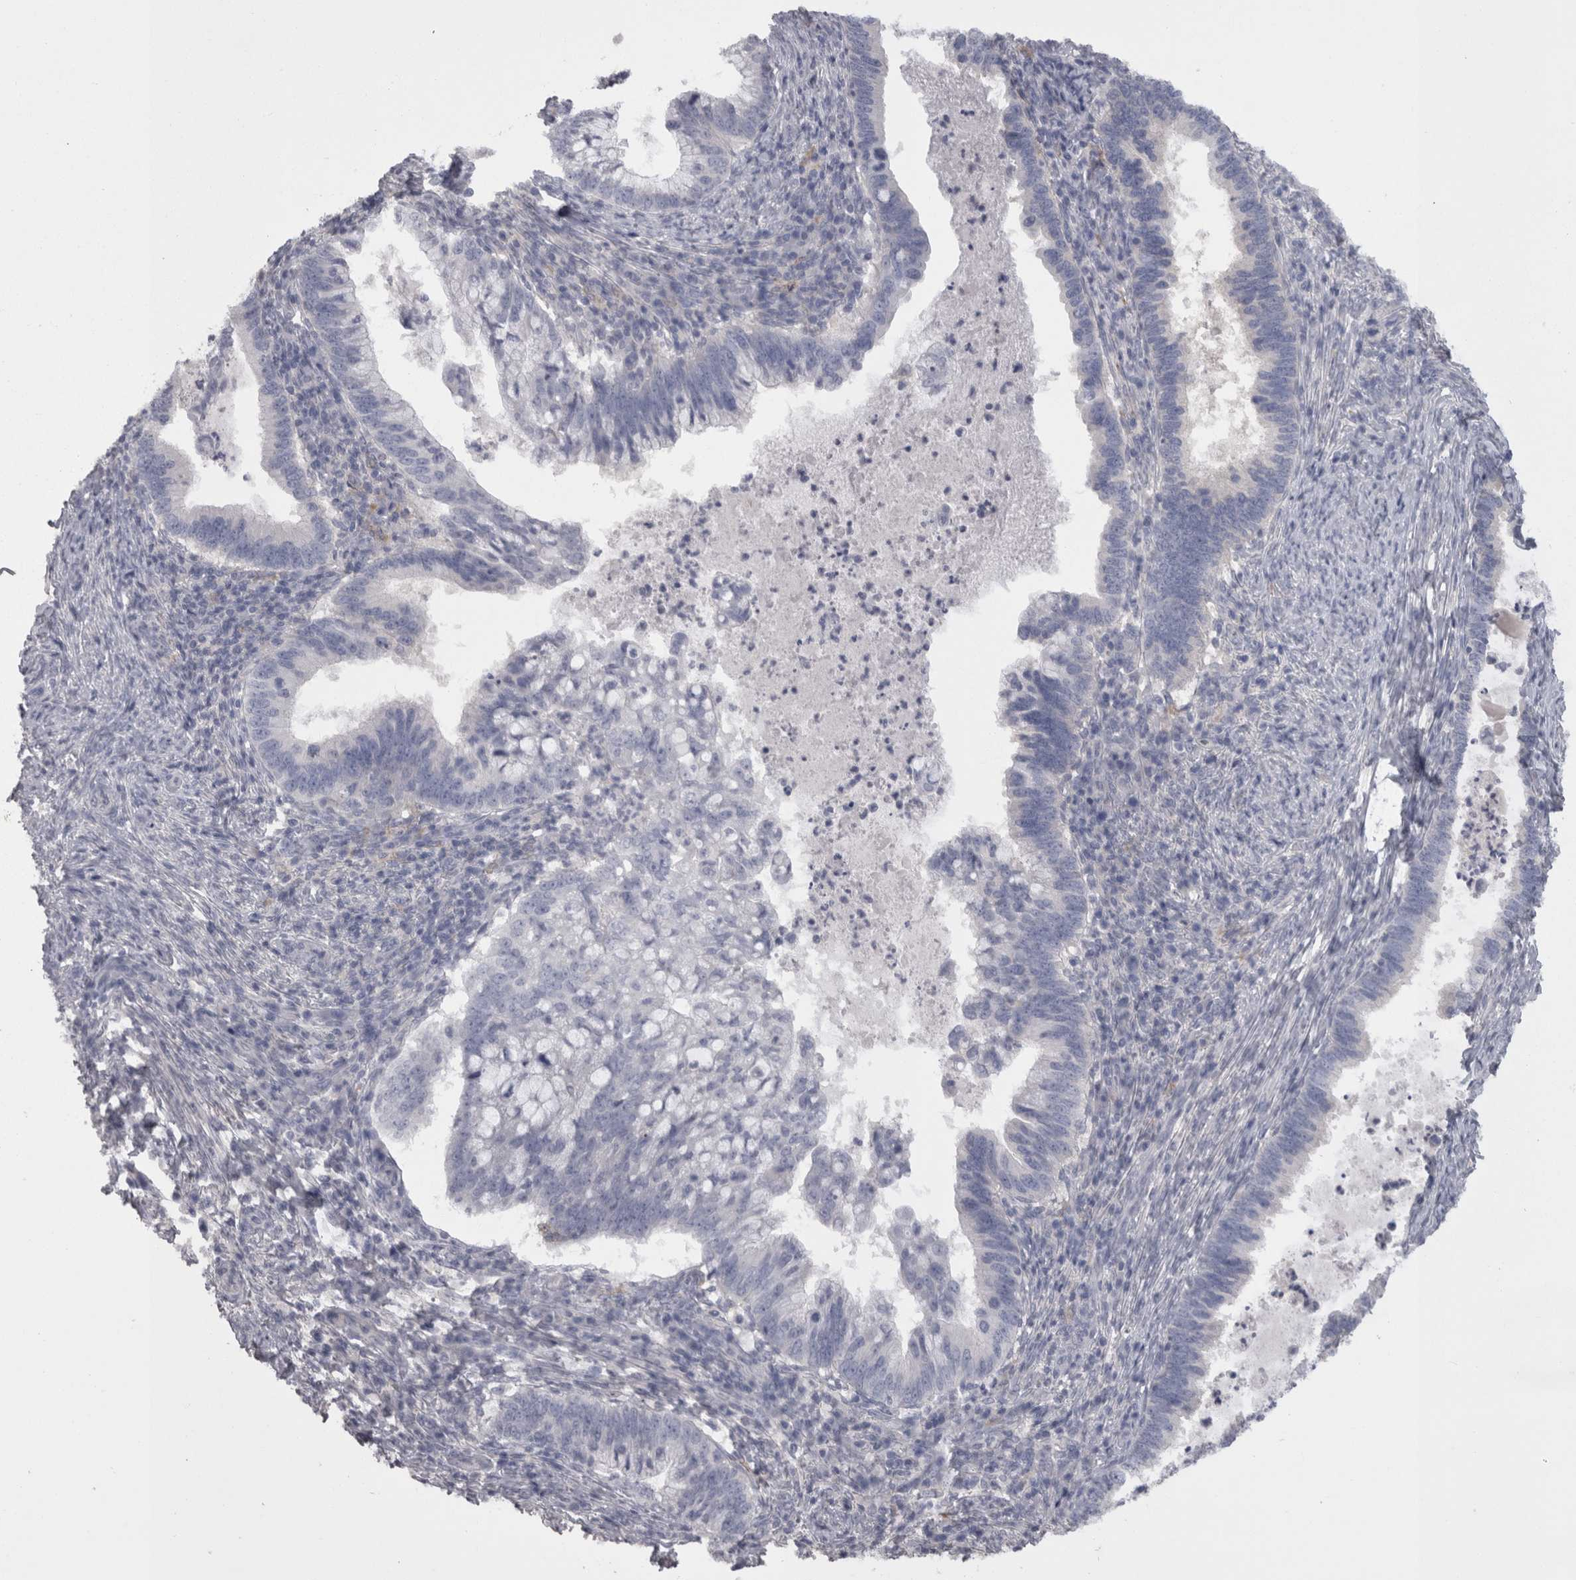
{"staining": {"intensity": "negative", "quantity": "none", "location": "none"}, "tissue": "cervical cancer", "cell_type": "Tumor cells", "image_type": "cancer", "snomed": [{"axis": "morphology", "description": "Adenocarcinoma, NOS"}, {"axis": "topography", "description": "Cervix"}], "caption": "Protein analysis of adenocarcinoma (cervical) reveals no significant expression in tumor cells.", "gene": "CAMK2D", "patient": {"sex": "female", "age": 36}}